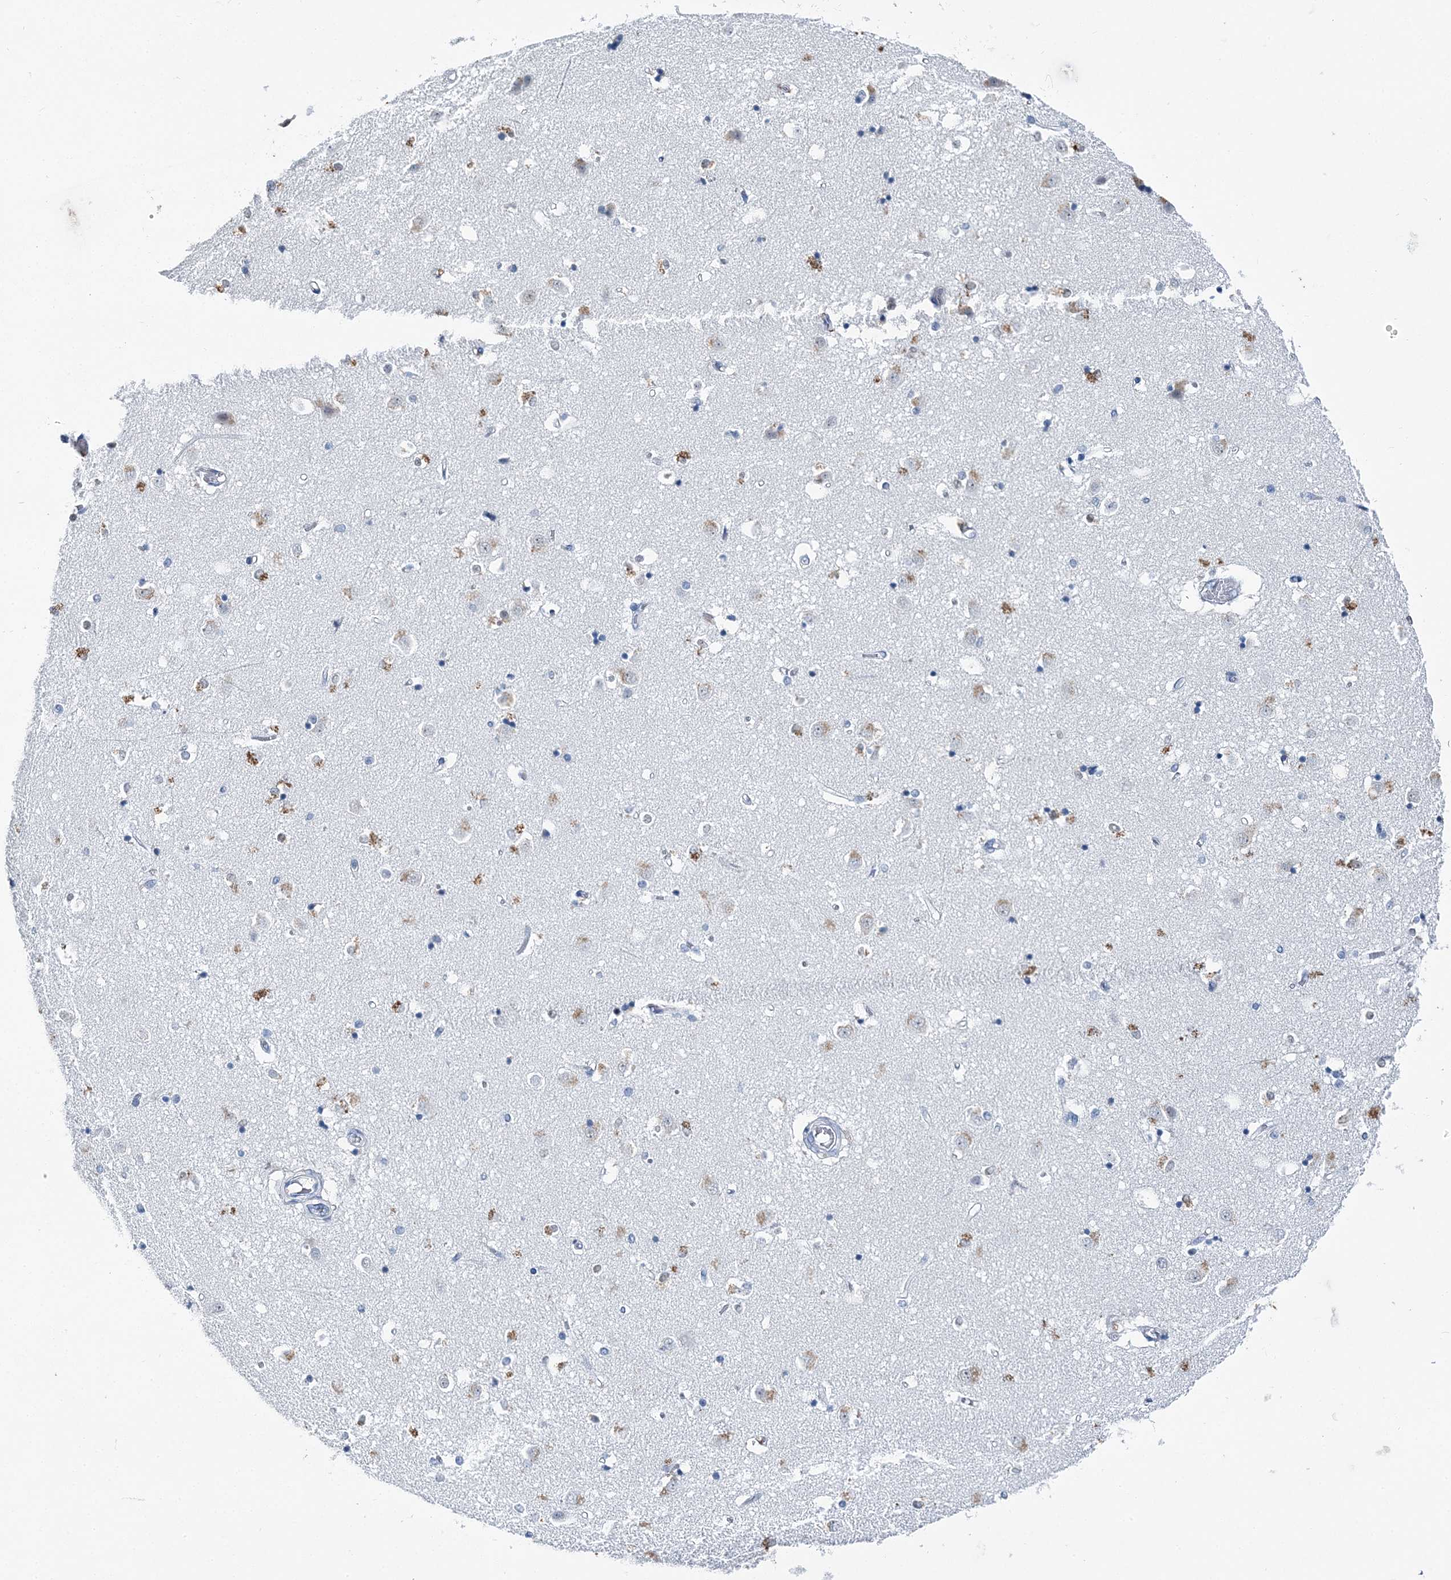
{"staining": {"intensity": "weak", "quantity": "<25%", "location": "cytoplasmic/membranous"}, "tissue": "caudate", "cell_type": "Glial cells", "image_type": "normal", "snomed": [{"axis": "morphology", "description": "Normal tissue, NOS"}, {"axis": "topography", "description": "Lateral ventricle wall"}], "caption": "High power microscopy photomicrograph of an IHC image of benign caudate, revealing no significant positivity in glial cells. (Brightfield microscopy of DAB immunohistochemistry (IHC) at high magnification).", "gene": "HAT1", "patient": {"sex": "male", "age": 45}}